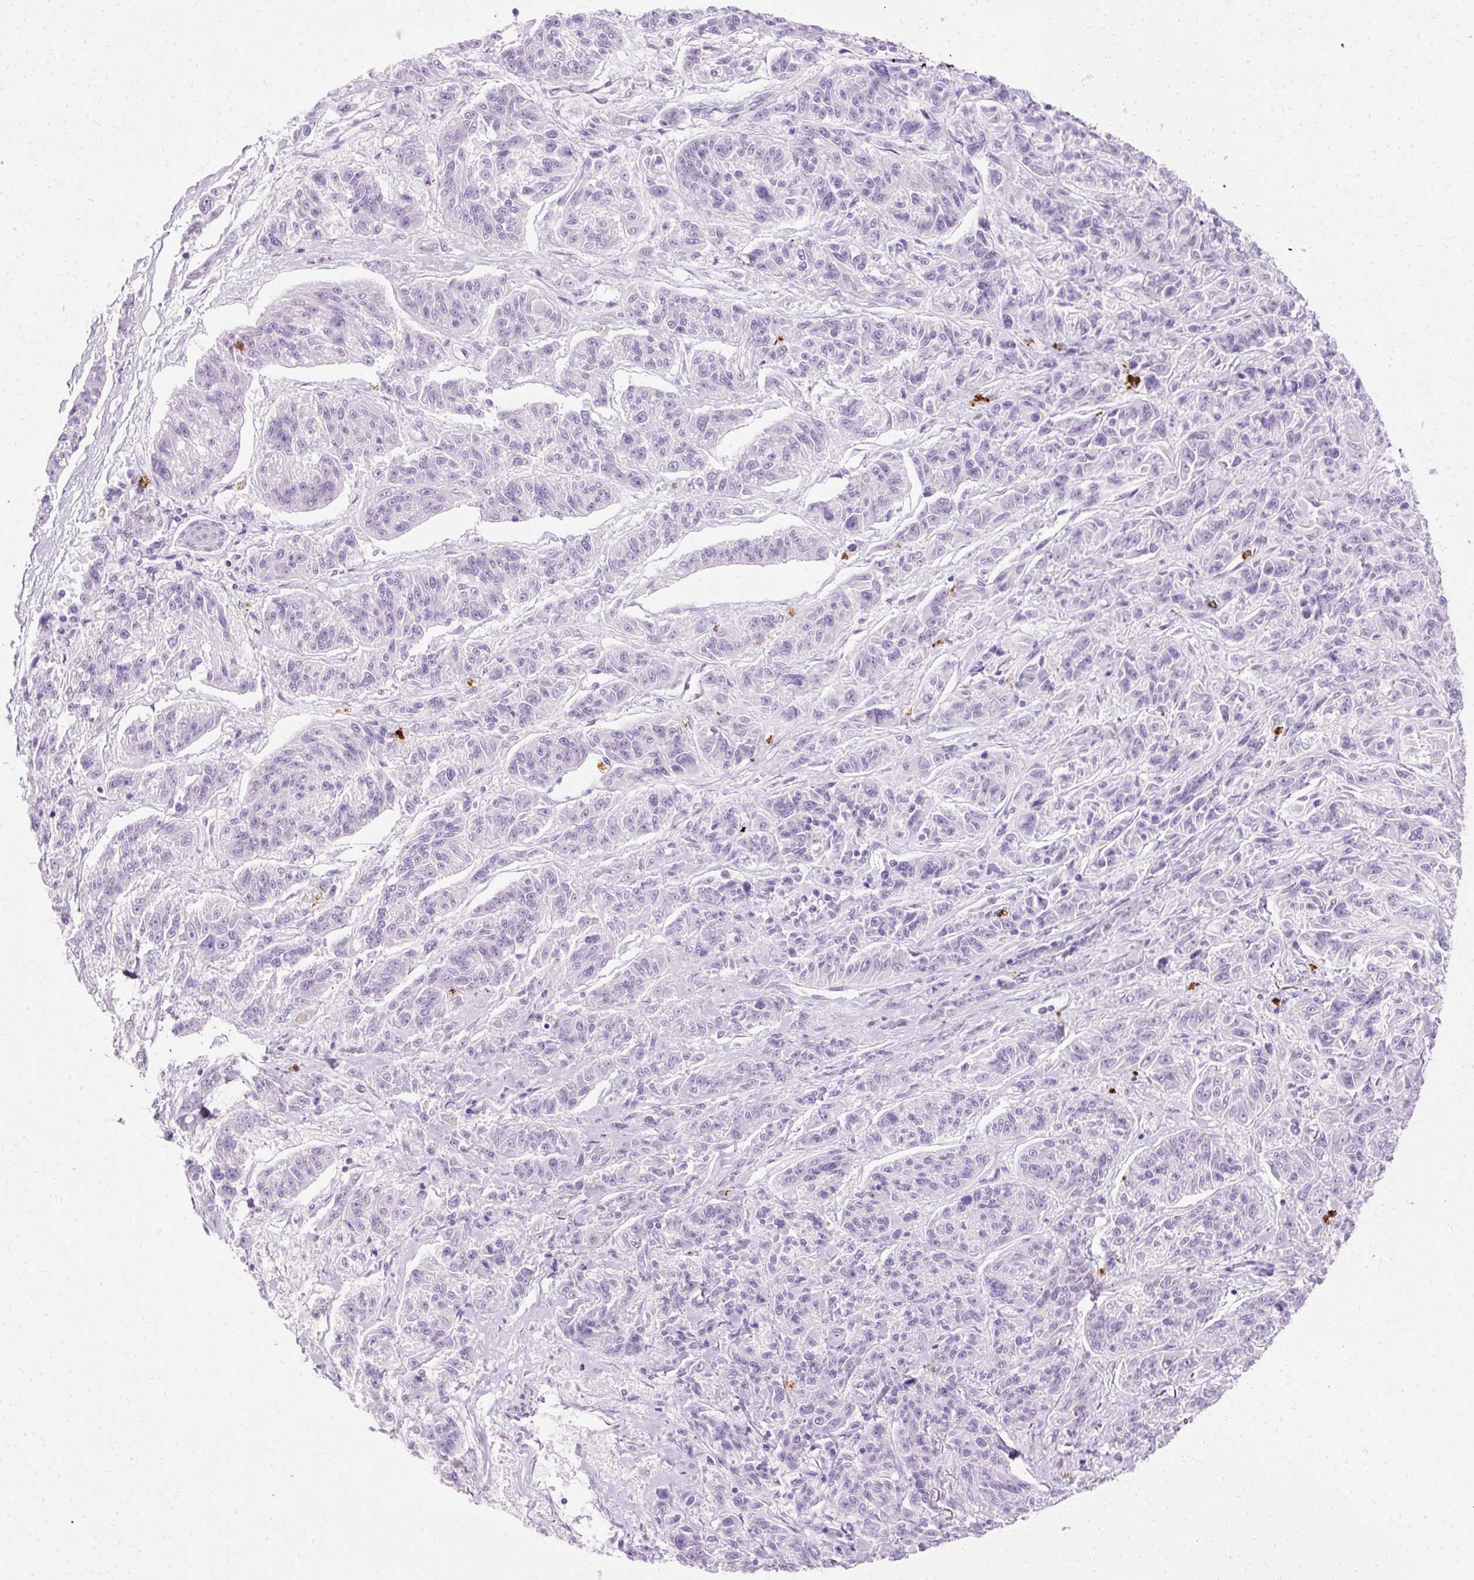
{"staining": {"intensity": "negative", "quantity": "none", "location": "none"}, "tissue": "melanoma", "cell_type": "Tumor cells", "image_type": "cancer", "snomed": [{"axis": "morphology", "description": "Malignant melanoma, NOS"}, {"axis": "topography", "description": "Skin"}], "caption": "This is an IHC micrograph of human melanoma. There is no expression in tumor cells.", "gene": "DEFA1", "patient": {"sex": "male", "age": 53}}